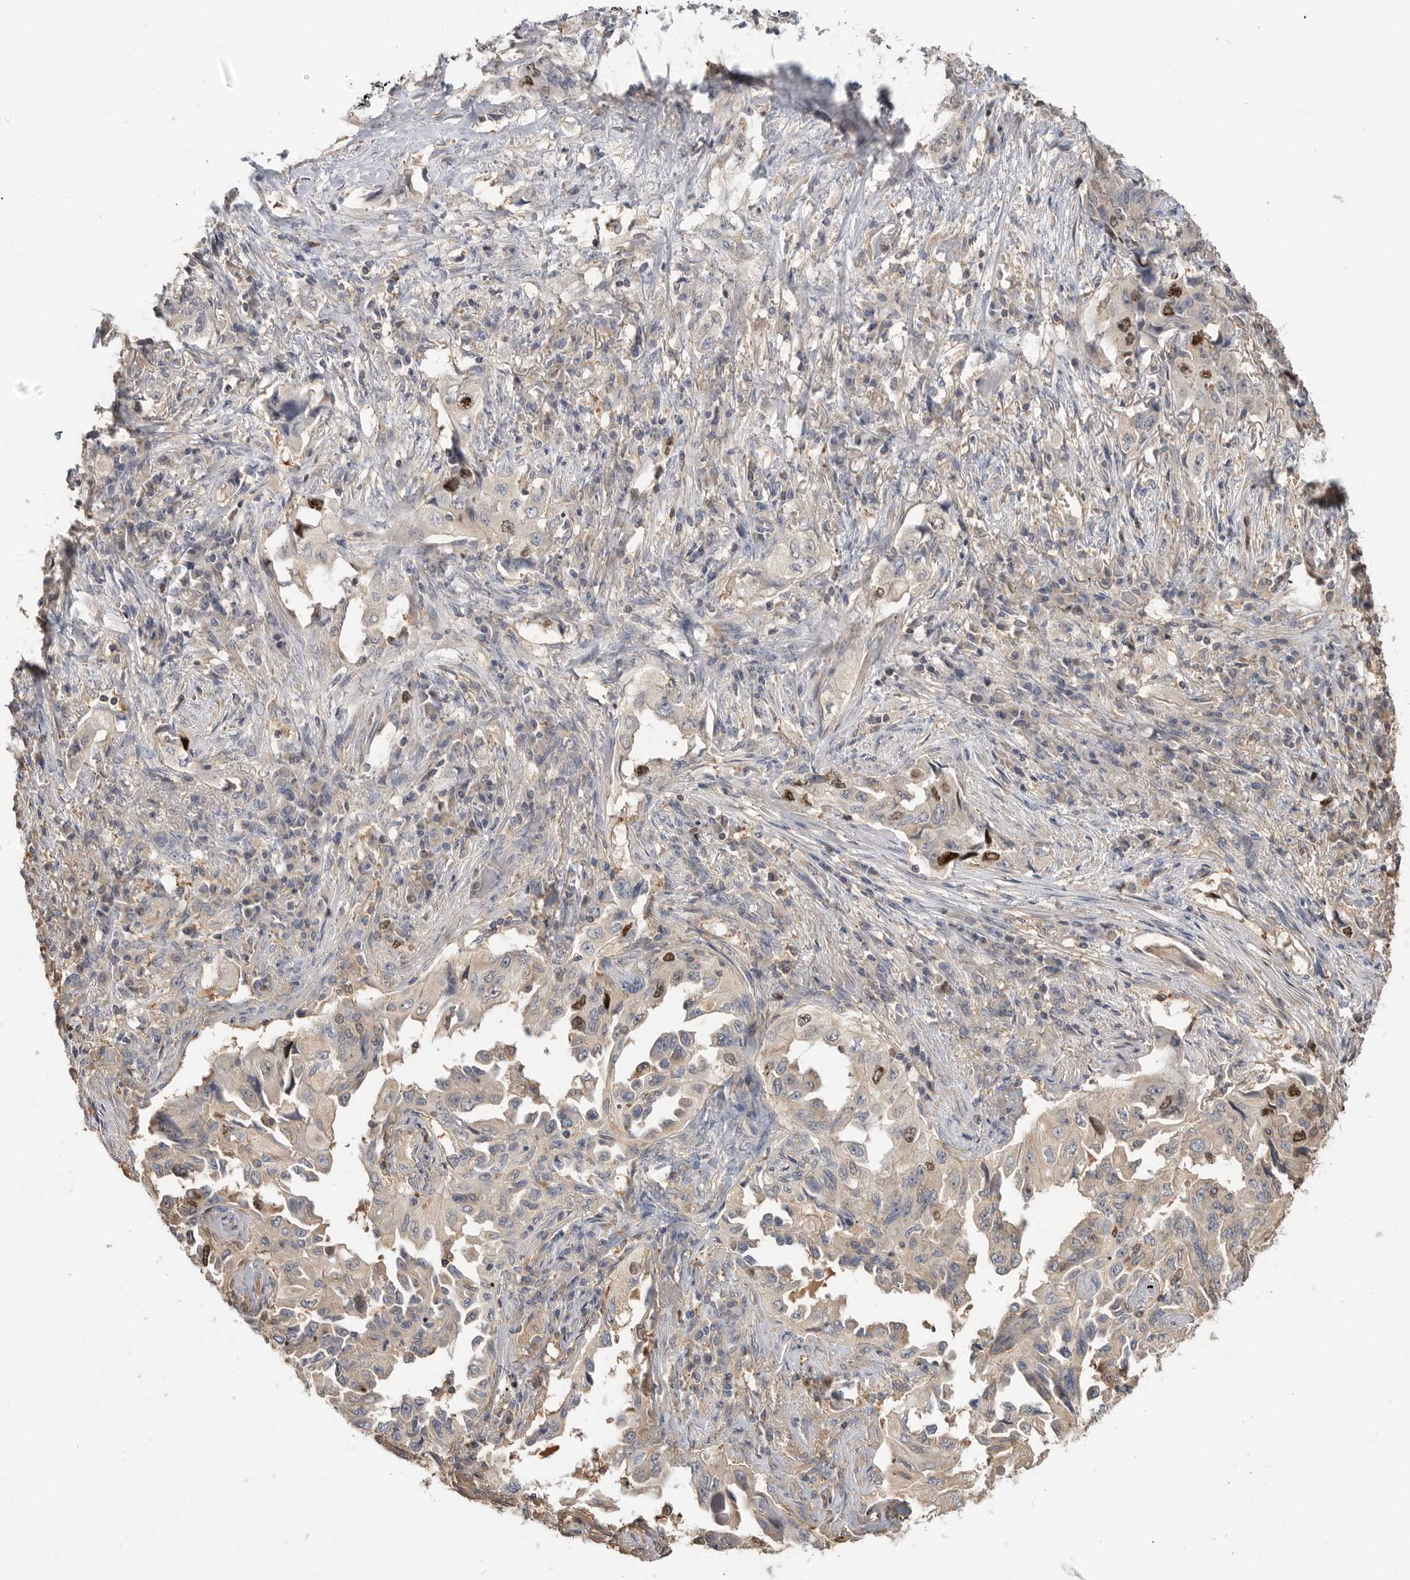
{"staining": {"intensity": "strong", "quantity": "<25%", "location": "nuclear"}, "tissue": "lung cancer", "cell_type": "Tumor cells", "image_type": "cancer", "snomed": [{"axis": "morphology", "description": "Adenocarcinoma, NOS"}, {"axis": "topography", "description": "Lung"}], "caption": "High-power microscopy captured an IHC micrograph of lung adenocarcinoma, revealing strong nuclear expression in about <25% of tumor cells.", "gene": "TOP2A", "patient": {"sex": "female", "age": 51}}